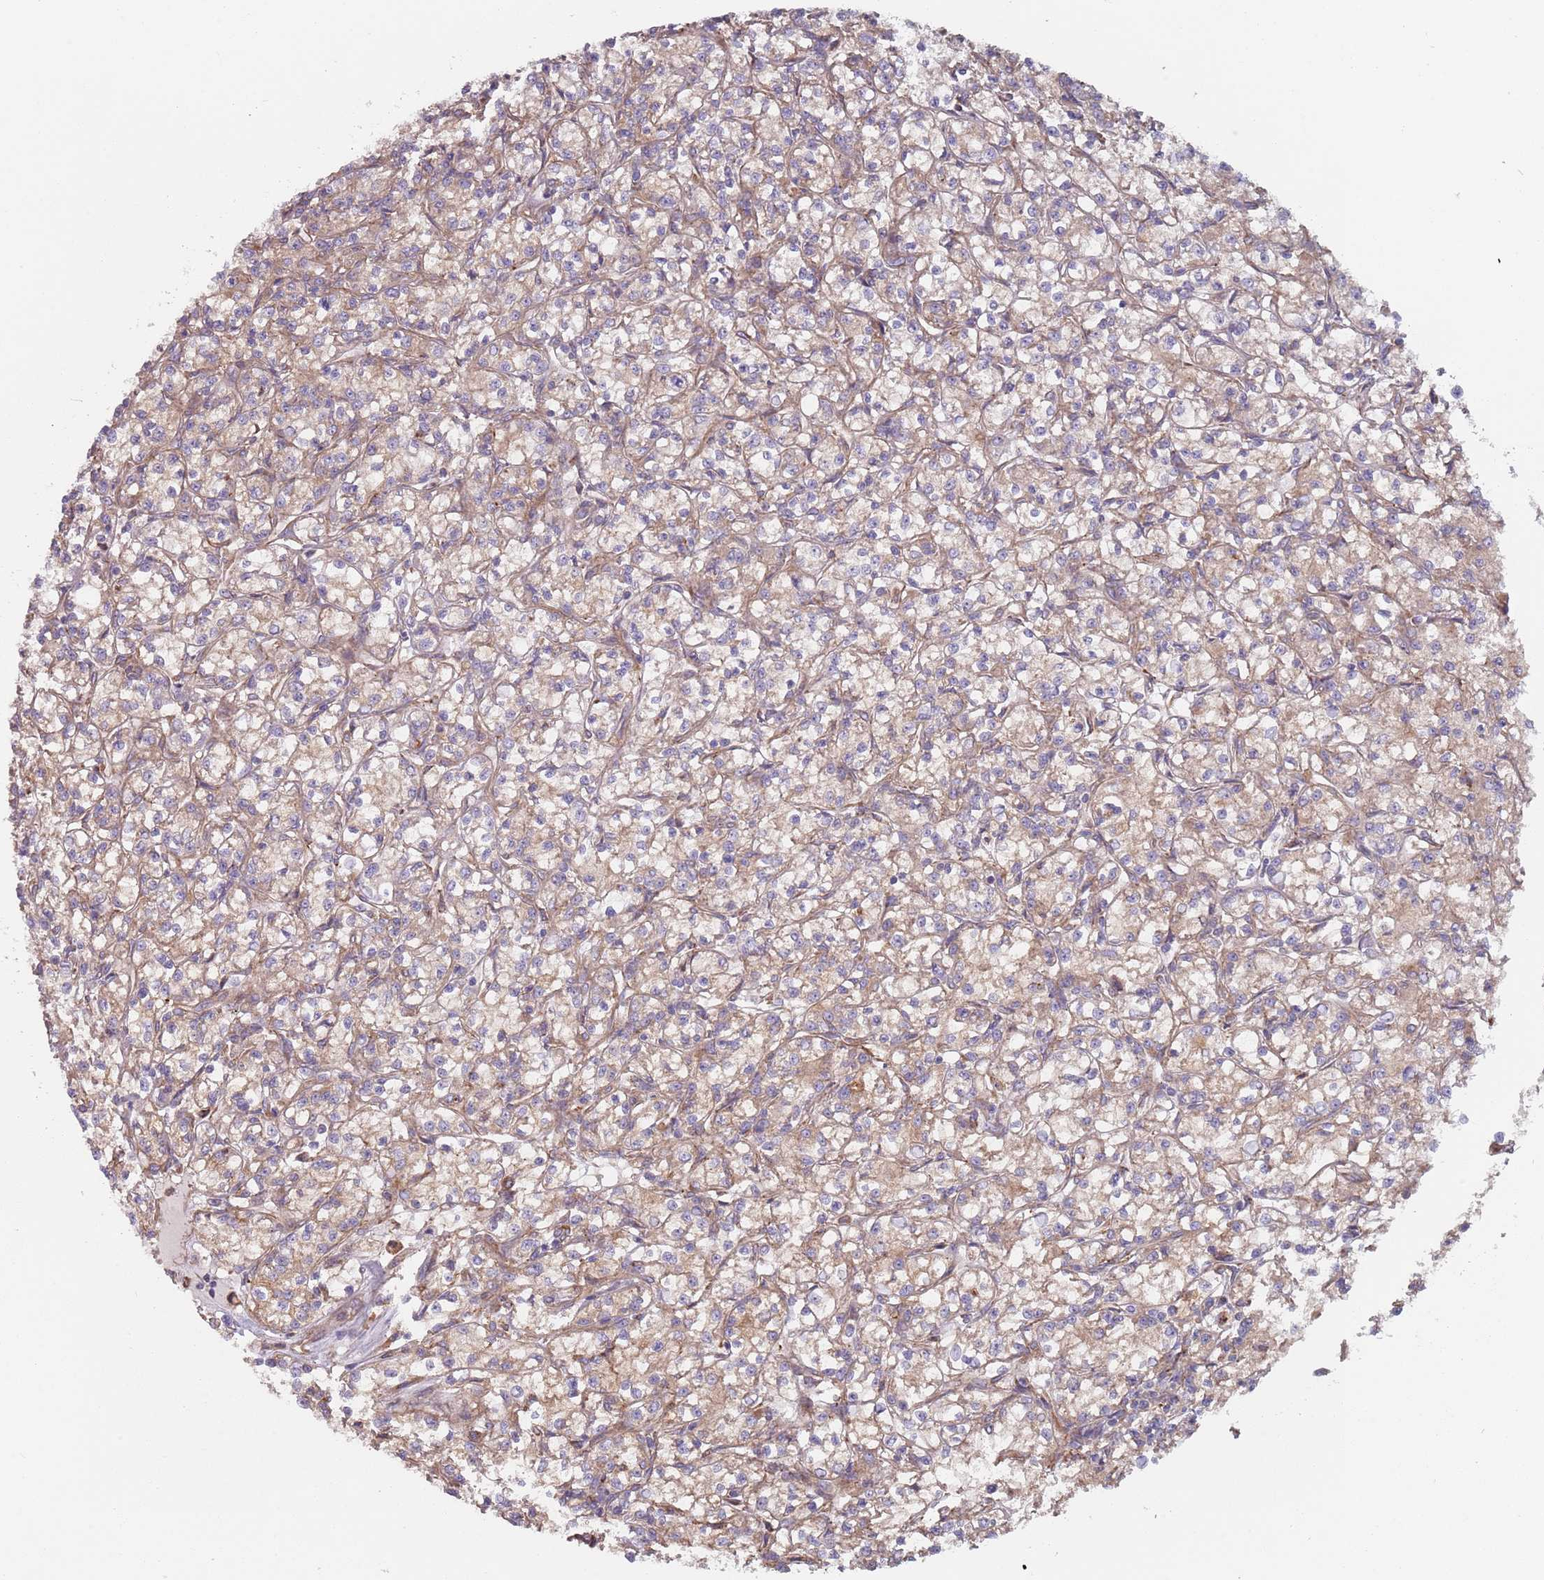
{"staining": {"intensity": "weak", "quantity": "25%-75%", "location": "cytoplasmic/membranous"}, "tissue": "renal cancer", "cell_type": "Tumor cells", "image_type": "cancer", "snomed": [{"axis": "morphology", "description": "Adenocarcinoma, NOS"}, {"axis": "topography", "description": "Kidney"}], "caption": "Renal cancer stained for a protein (brown) shows weak cytoplasmic/membranous positive expression in about 25%-75% of tumor cells.", "gene": "SPDL1", "patient": {"sex": "female", "age": 59}}